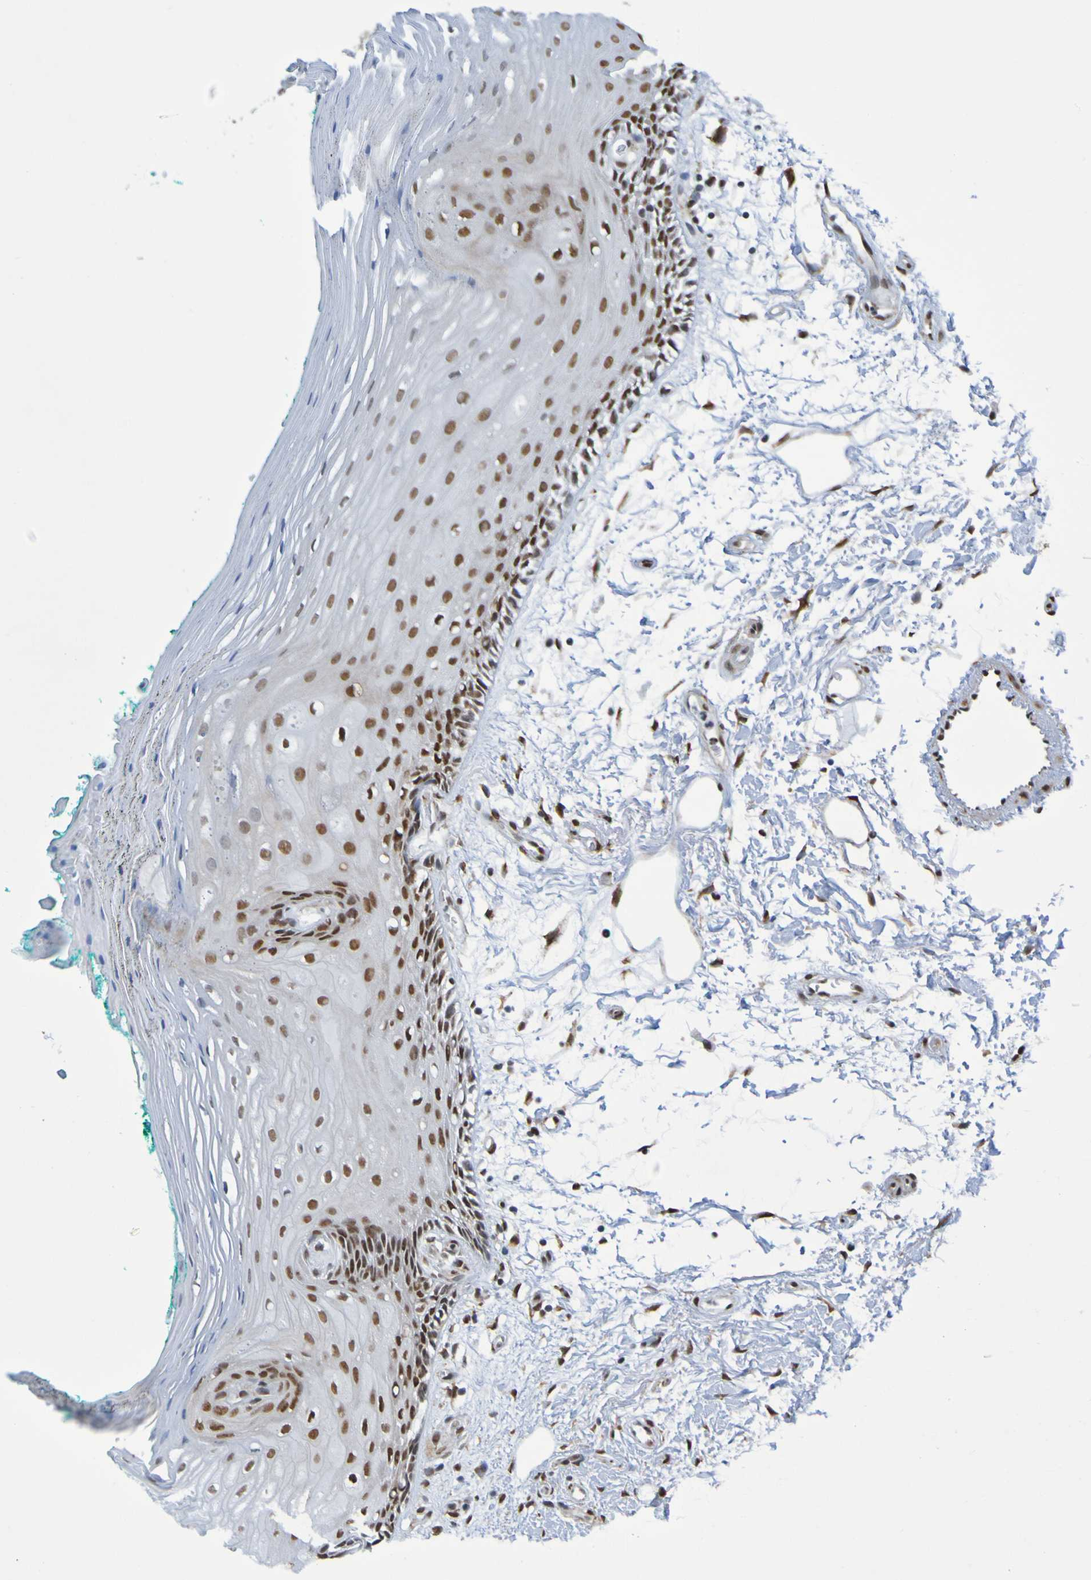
{"staining": {"intensity": "strong", "quantity": ">75%", "location": "nuclear"}, "tissue": "oral mucosa", "cell_type": "Squamous epithelial cells", "image_type": "normal", "snomed": [{"axis": "morphology", "description": "Normal tissue, NOS"}, {"axis": "topography", "description": "Skeletal muscle"}, {"axis": "topography", "description": "Oral tissue"}, {"axis": "topography", "description": "Peripheral nerve tissue"}], "caption": "Squamous epithelial cells display strong nuclear positivity in about >75% of cells in benign oral mucosa.", "gene": "HDAC2", "patient": {"sex": "female", "age": 84}}